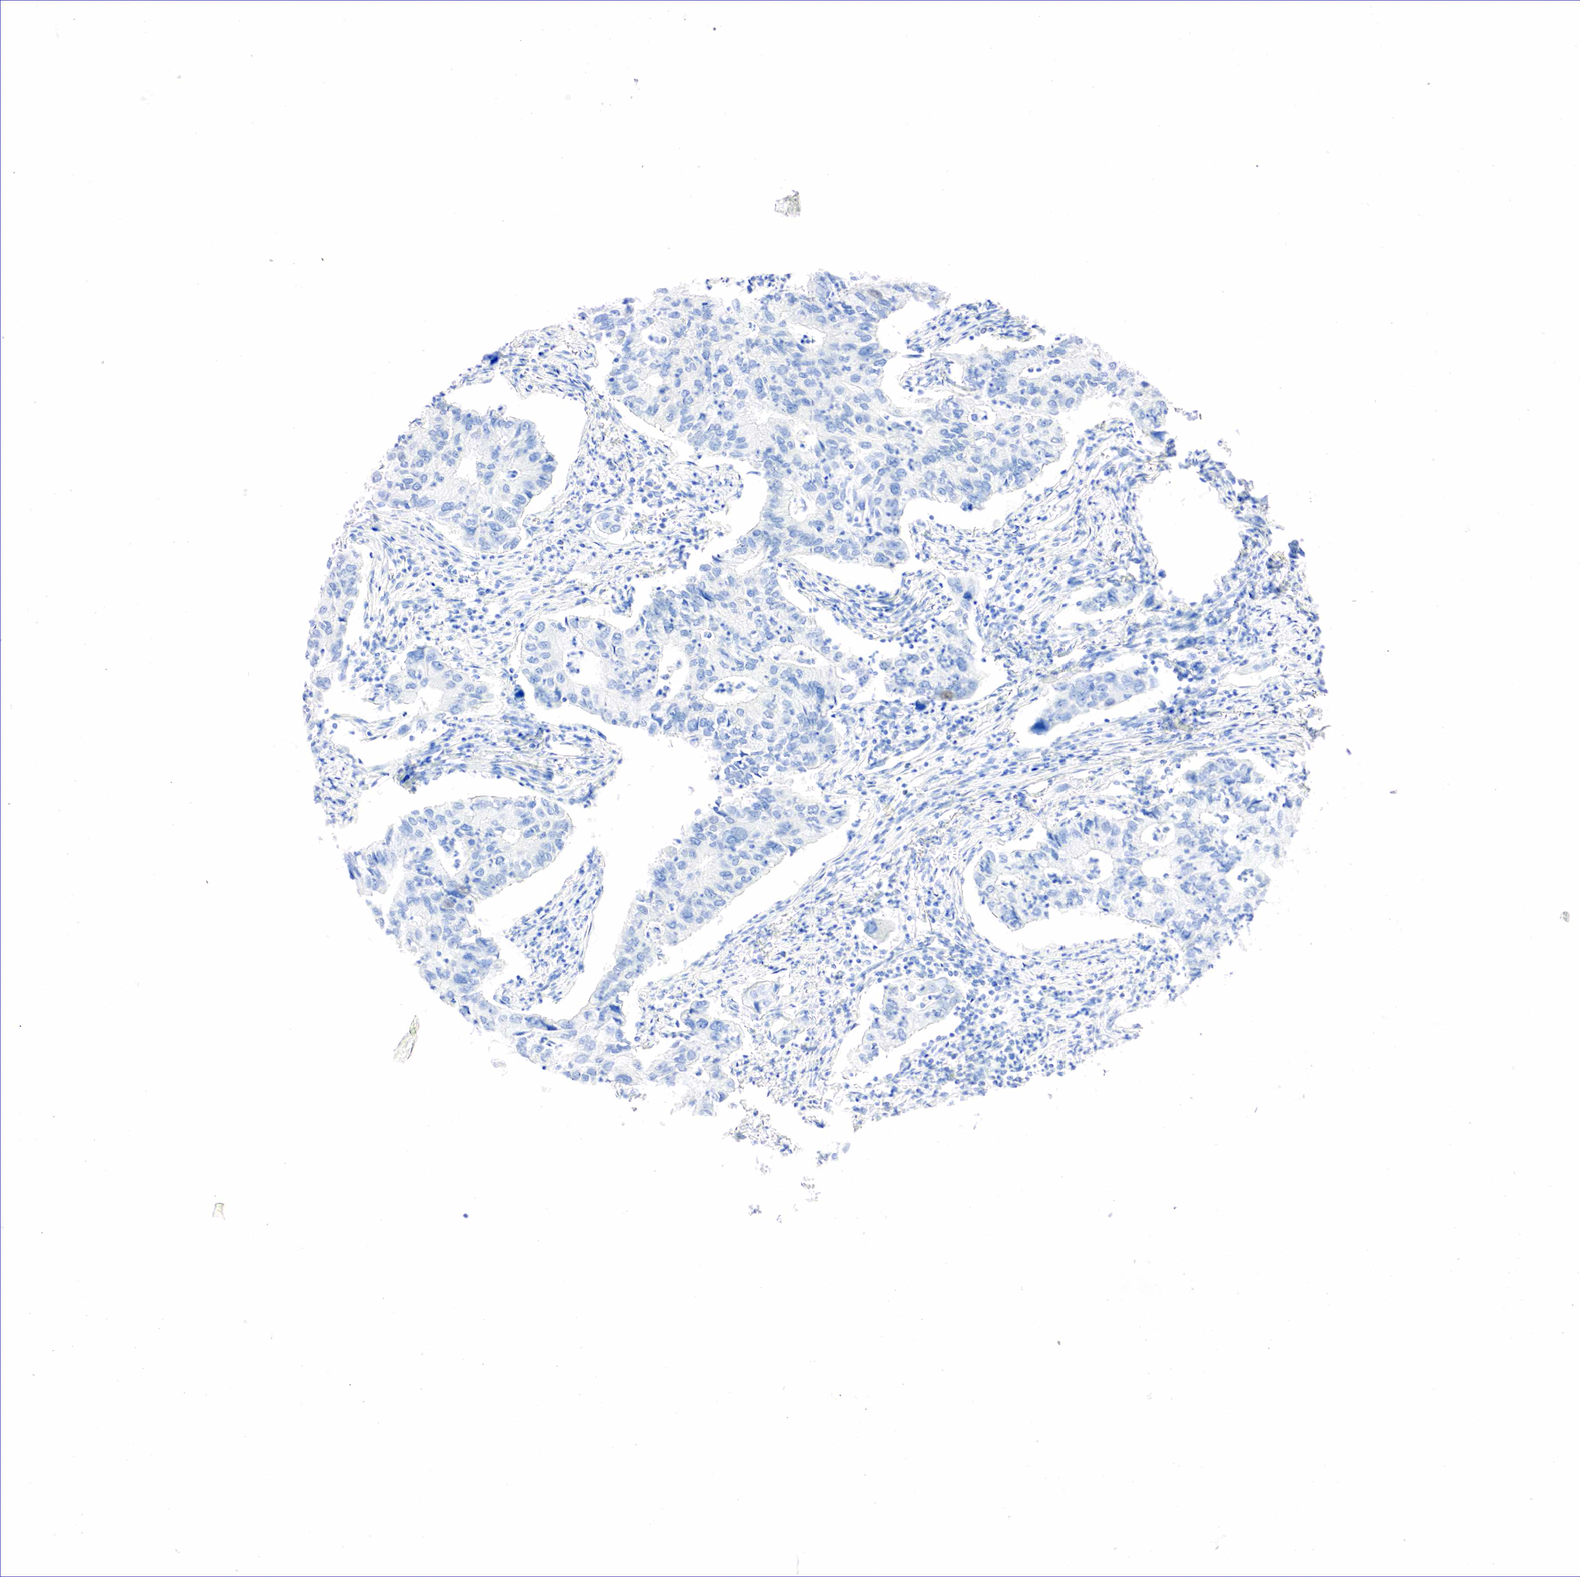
{"staining": {"intensity": "negative", "quantity": "none", "location": "none"}, "tissue": "lung cancer", "cell_type": "Tumor cells", "image_type": "cancer", "snomed": [{"axis": "morphology", "description": "Adenocarcinoma, NOS"}, {"axis": "topography", "description": "Lung"}], "caption": "Immunohistochemical staining of lung cancer (adenocarcinoma) demonstrates no significant expression in tumor cells. (DAB (3,3'-diaminobenzidine) IHC with hematoxylin counter stain).", "gene": "NKX2-1", "patient": {"sex": "male", "age": 48}}